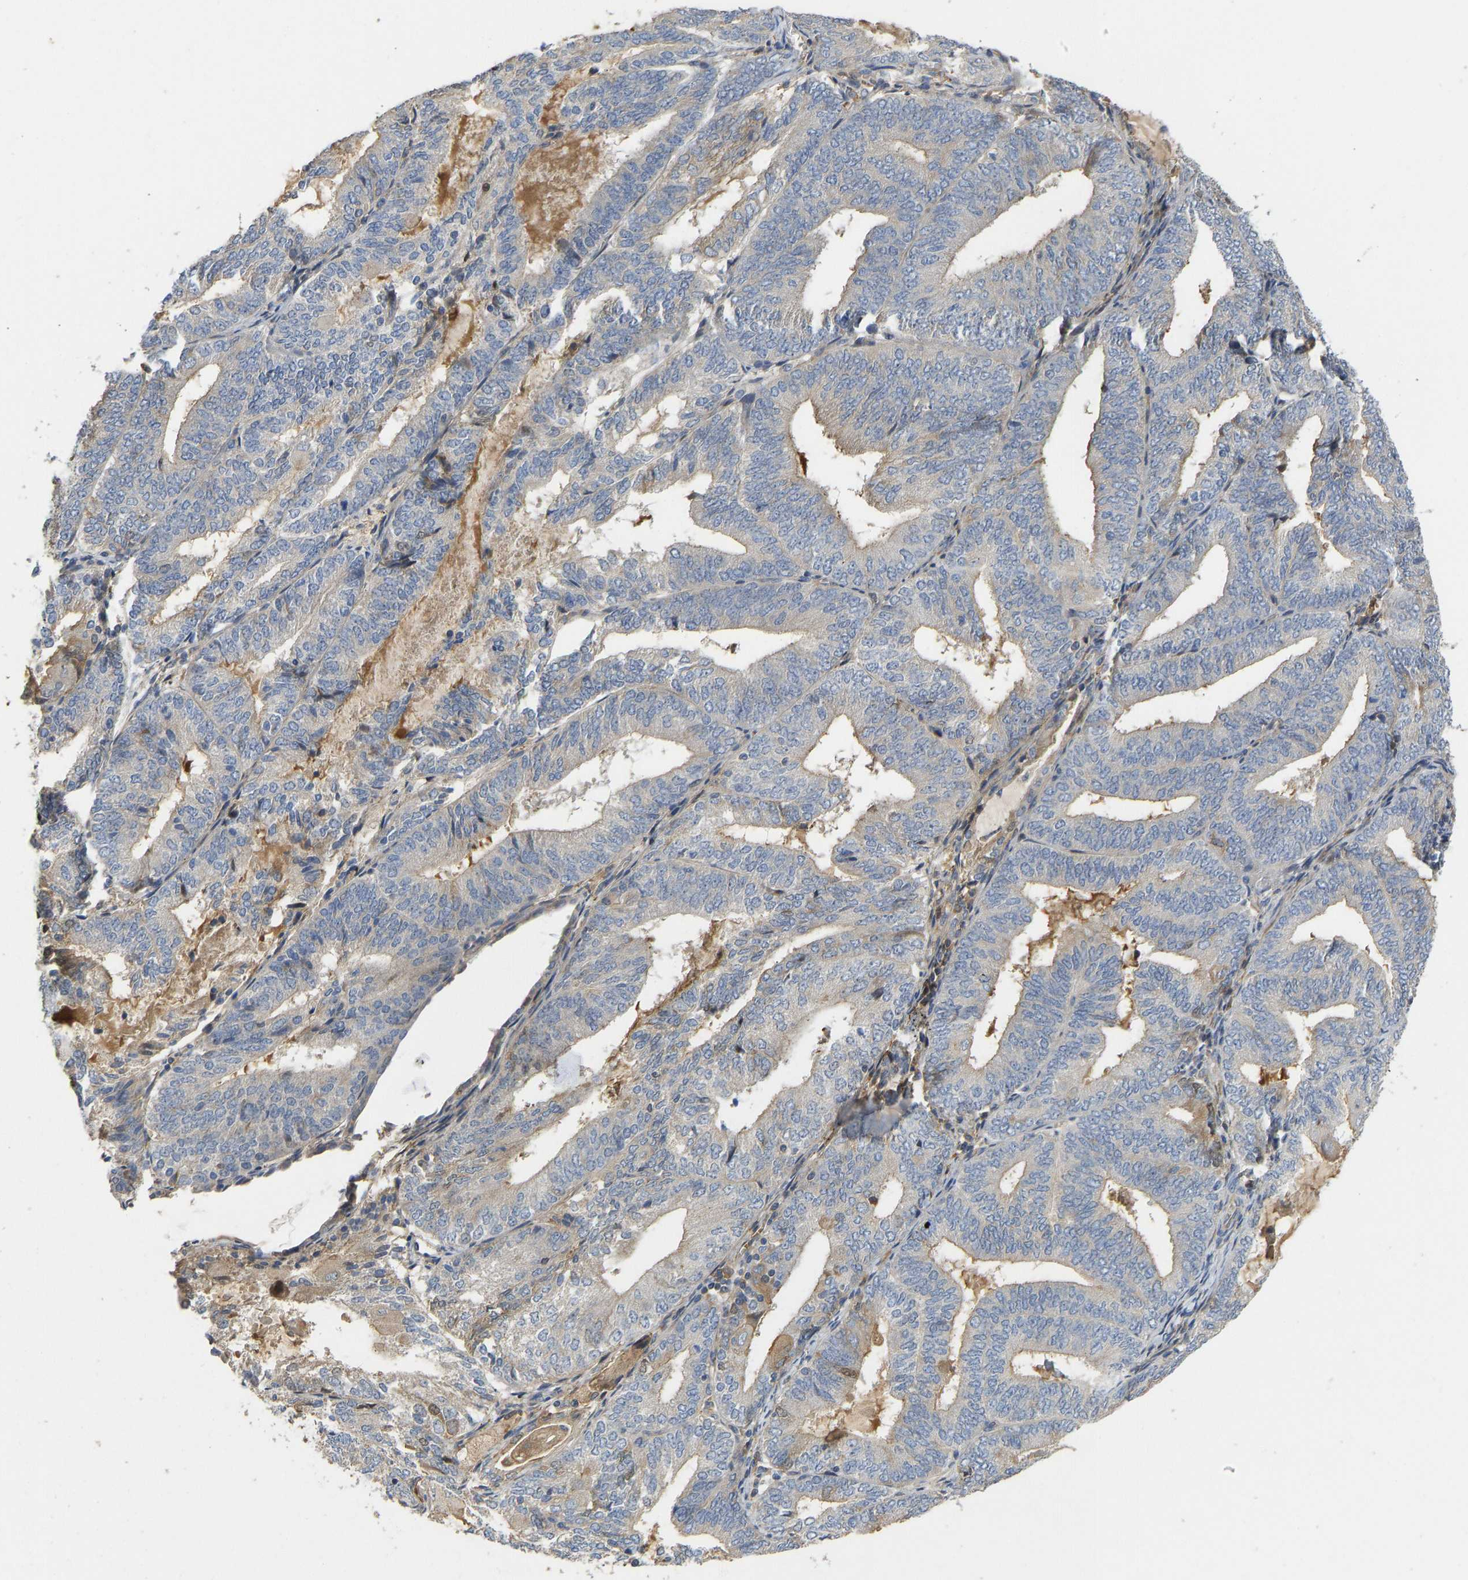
{"staining": {"intensity": "weak", "quantity": "<25%", "location": "cytoplasmic/membranous"}, "tissue": "endometrial cancer", "cell_type": "Tumor cells", "image_type": "cancer", "snomed": [{"axis": "morphology", "description": "Adenocarcinoma, NOS"}, {"axis": "topography", "description": "Endometrium"}], "caption": "Endometrial adenocarcinoma was stained to show a protein in brown. There is no significant expression in tumor cells.", "gene": "VCPKMT", "patient": {"sex": "female", "age": 81}}